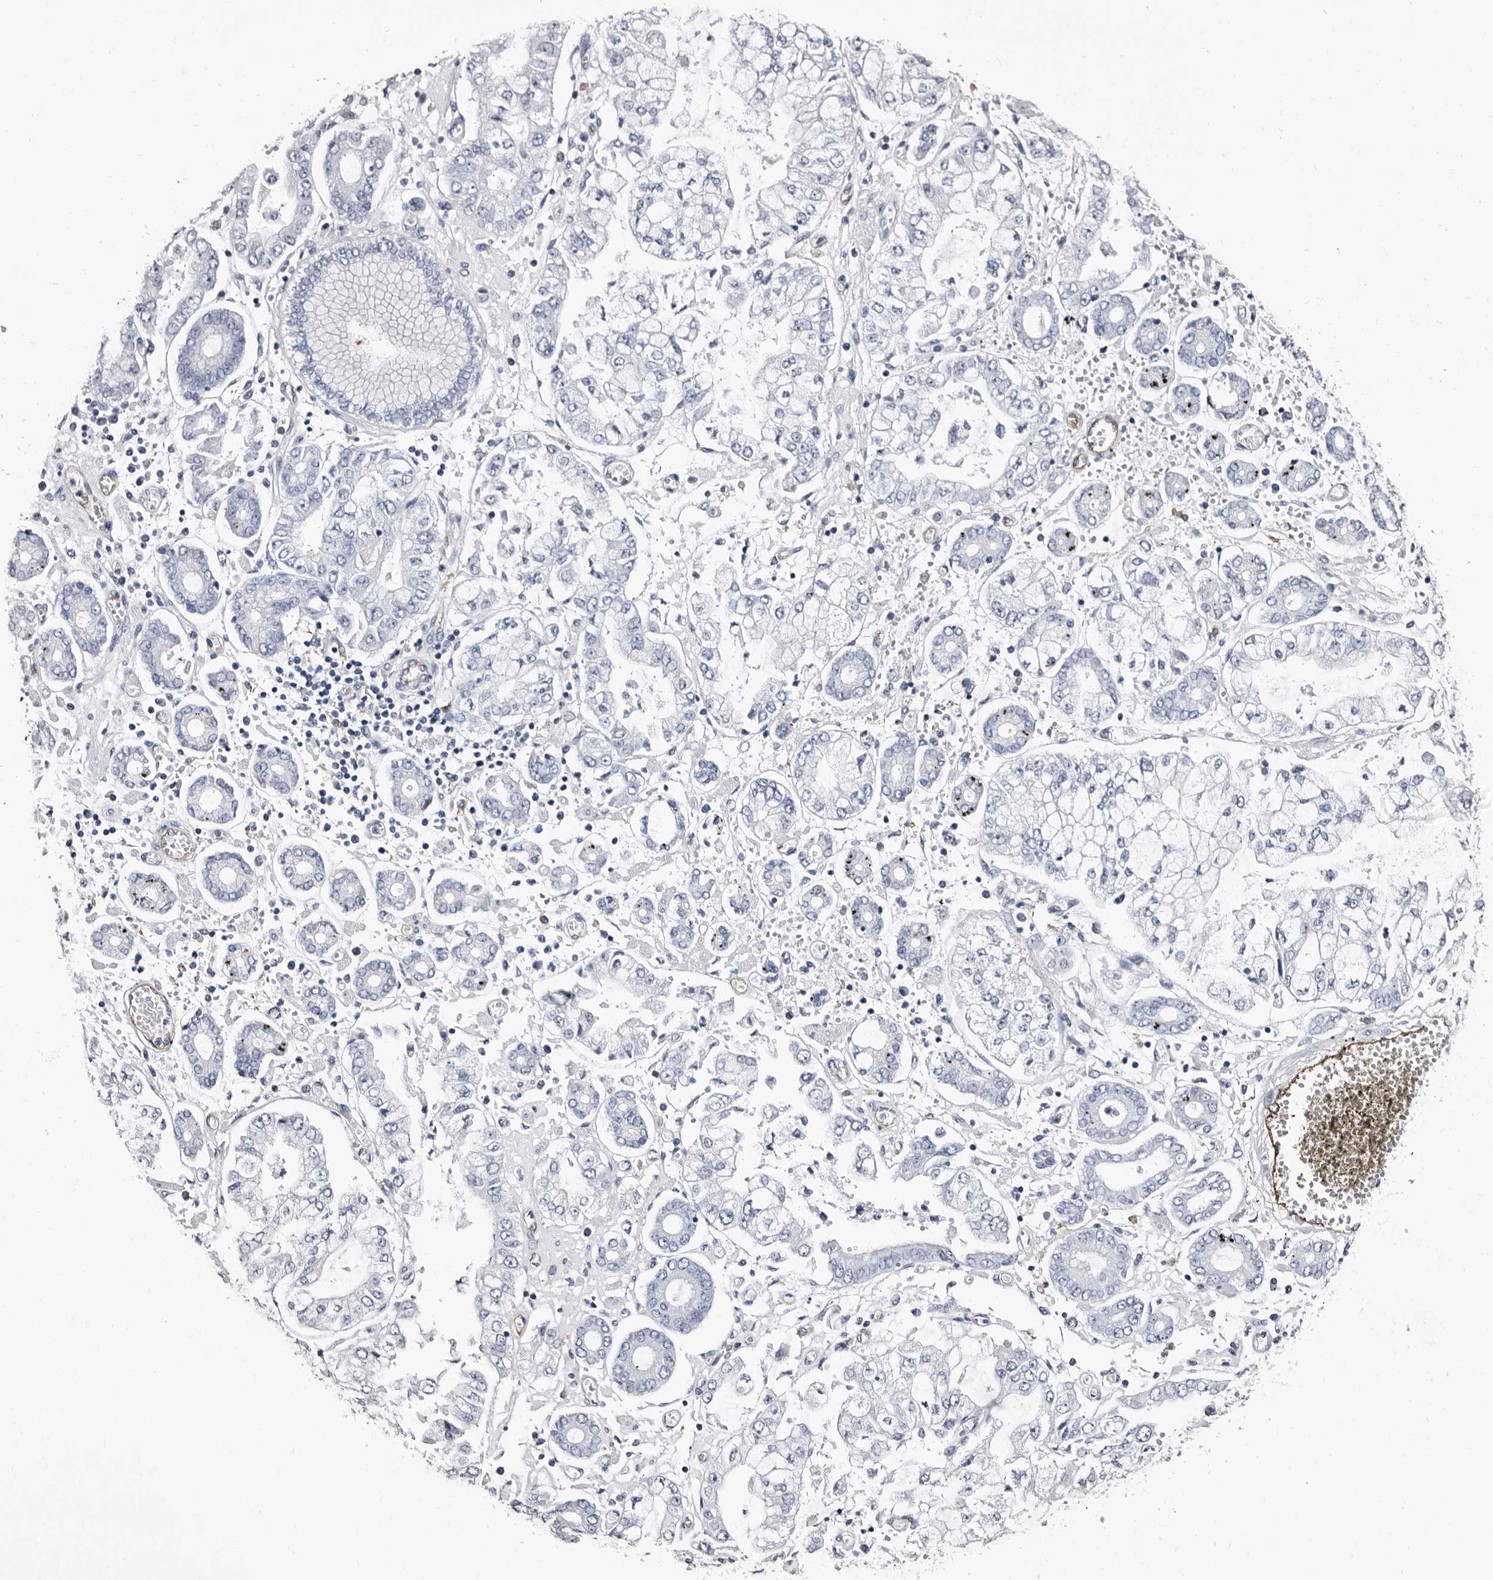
{"staining": {"intensity": "negative", "quantity": "none", "location": "none"}, "tissue": "stomach cancer", "cell_type": "Tumor cells", "image_type": "cancer", "snomed": [{"axis": "morphology", "description": "Adenocarcinoma, NOS"}, {"axis": "topography", "description": "Stomach"}], "caption": "DAB immunohistochemical staining of adenocarcinoma (stomach) reveals no significant expression in tumor cells.", "gene": "EPB41L3", "patient": {"sex": "male", "age": 76}}